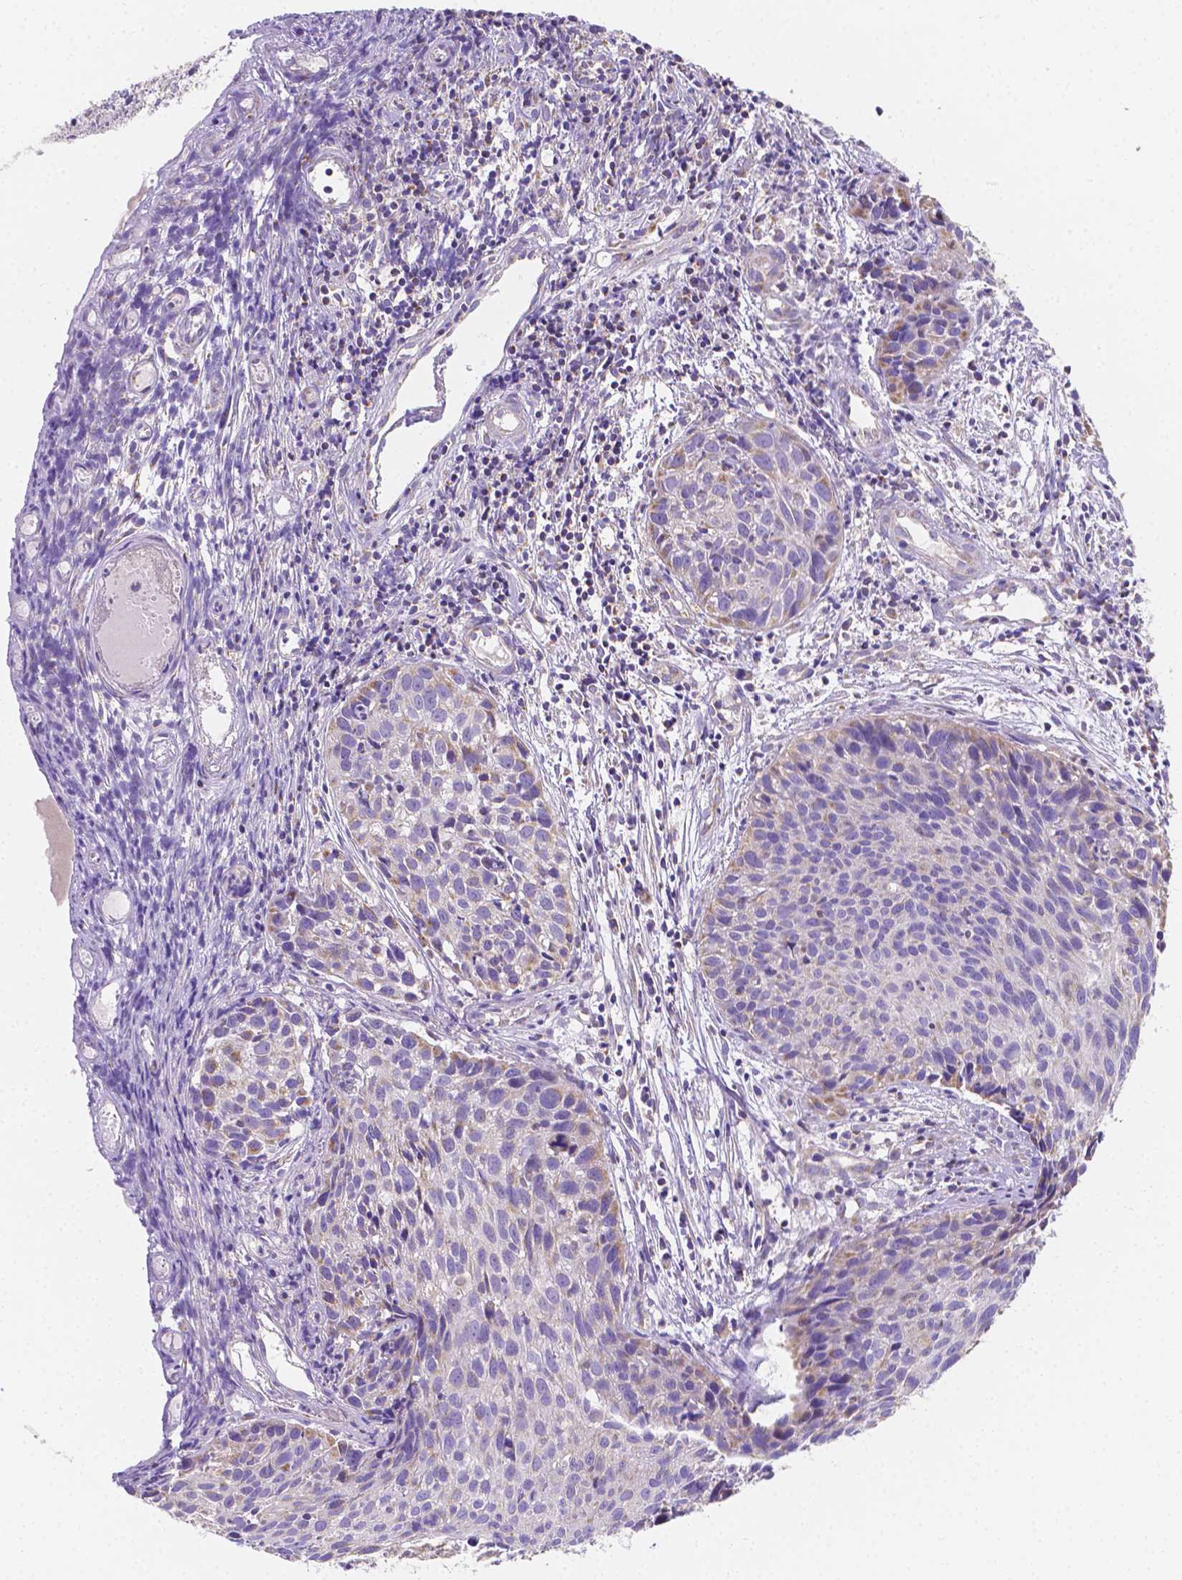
{"staining": {"intensity": "weak", "quantity": "<25%", "location": "cytoplasmic/membranous"}, "tissue": "cervical cancer", "cell_type": "Tumor cells", "image_type": "cancer", "snomed": [{"axis": "morphology", "description": "Squamous cell carcinoma, NOS"}, {"axis": "topography", "description": "Cervix"}], "caption": "A micrograph of human squamous cell carcinoma (cervical) is negative for staining in tumor cells.", "gene": "SGTB", "patient": {"sex": "female", "age": 30}}